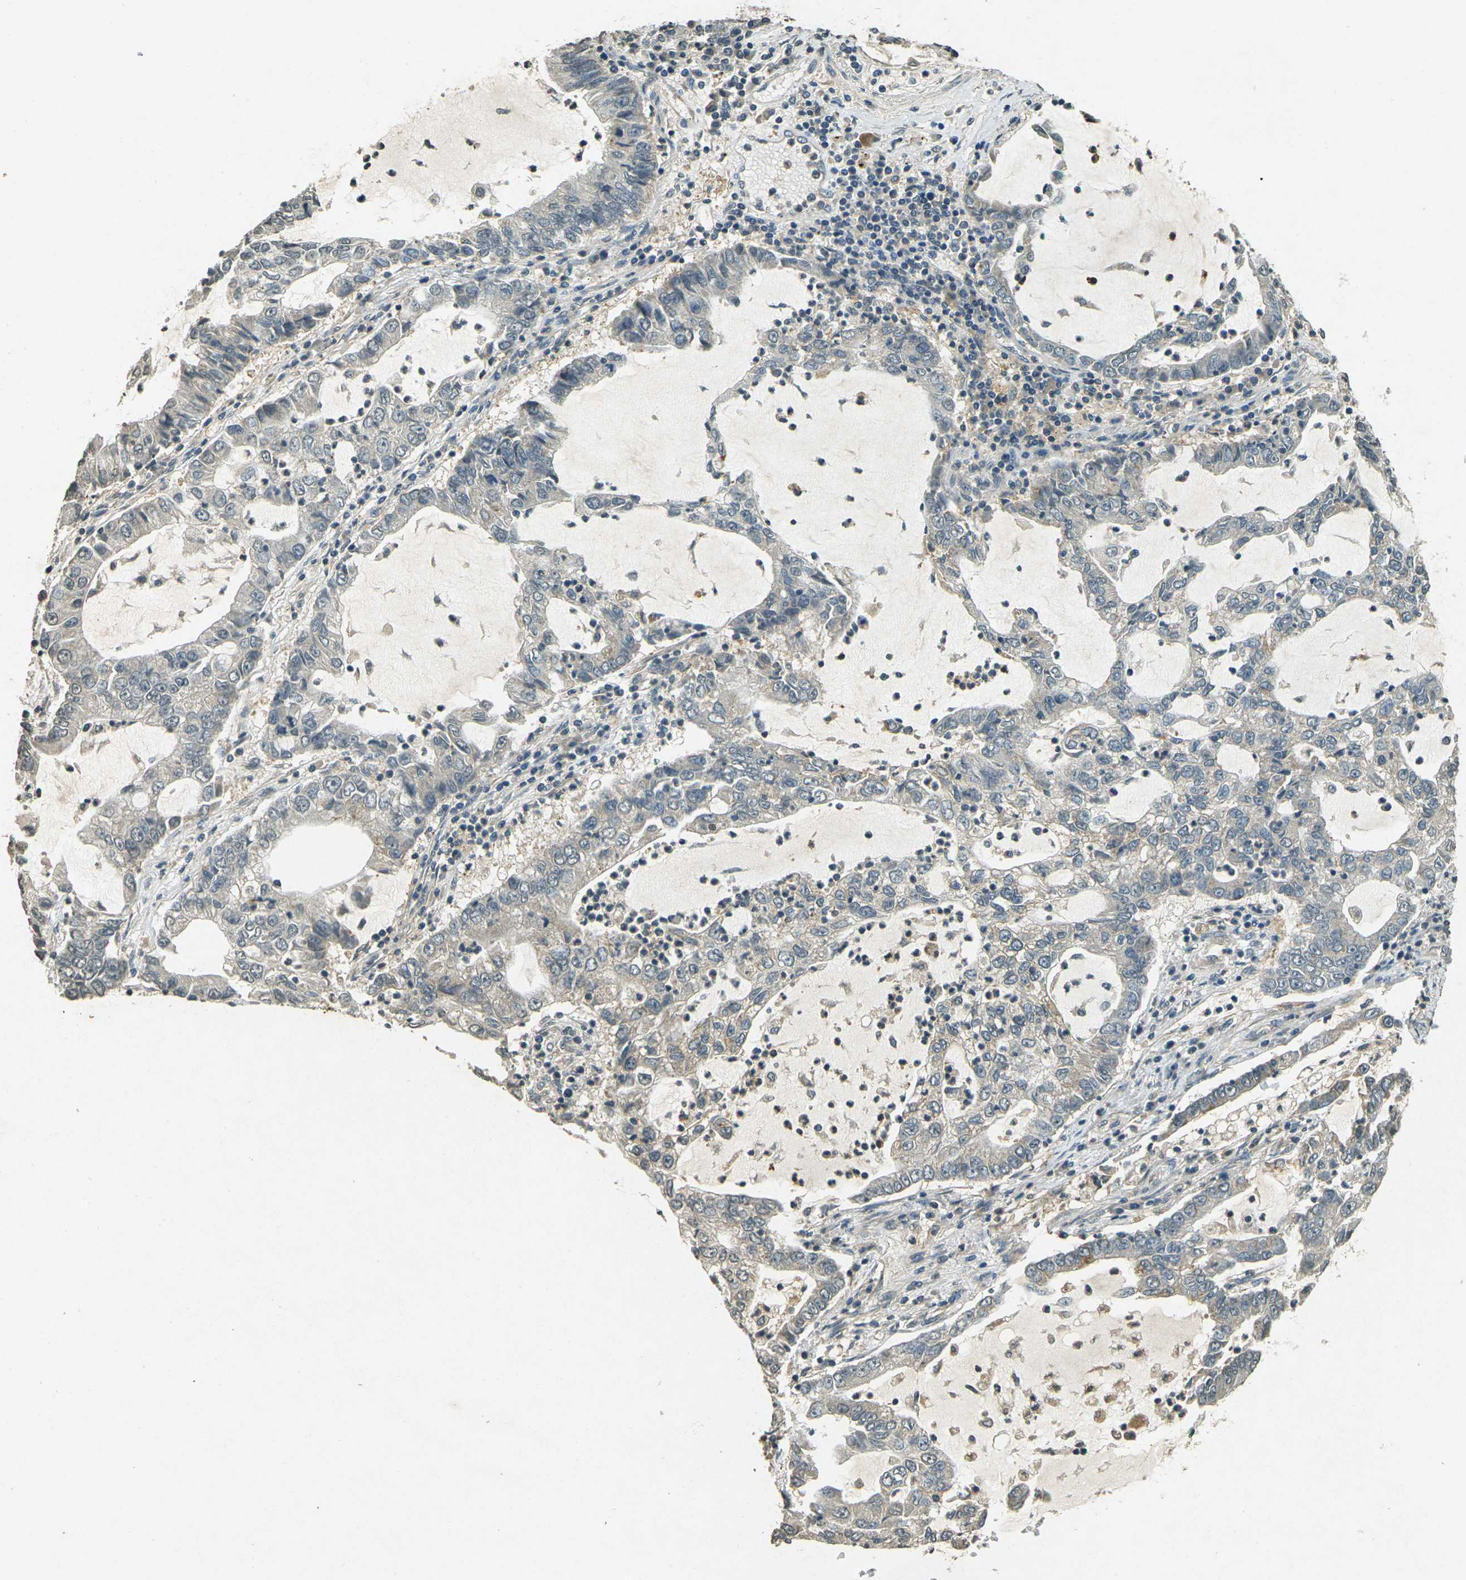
{"staining": {"intensity": "negative", "quantity": "none", "location": "none"}, "tissue": "lung cancer", "cell_type": "Tumor cells", "image_type": "cancer", "snomed": [{"axis": "morphology", "description": "Adenocarcinoma, NOS"}, {"axis": "topography", "description": "Lung"}], "caption": "Tumor cells show no significant staining in lung cancer (adenocarcinoma).", "gene": "PDE2A", "patient": {"sex": "female", "age": 51}}